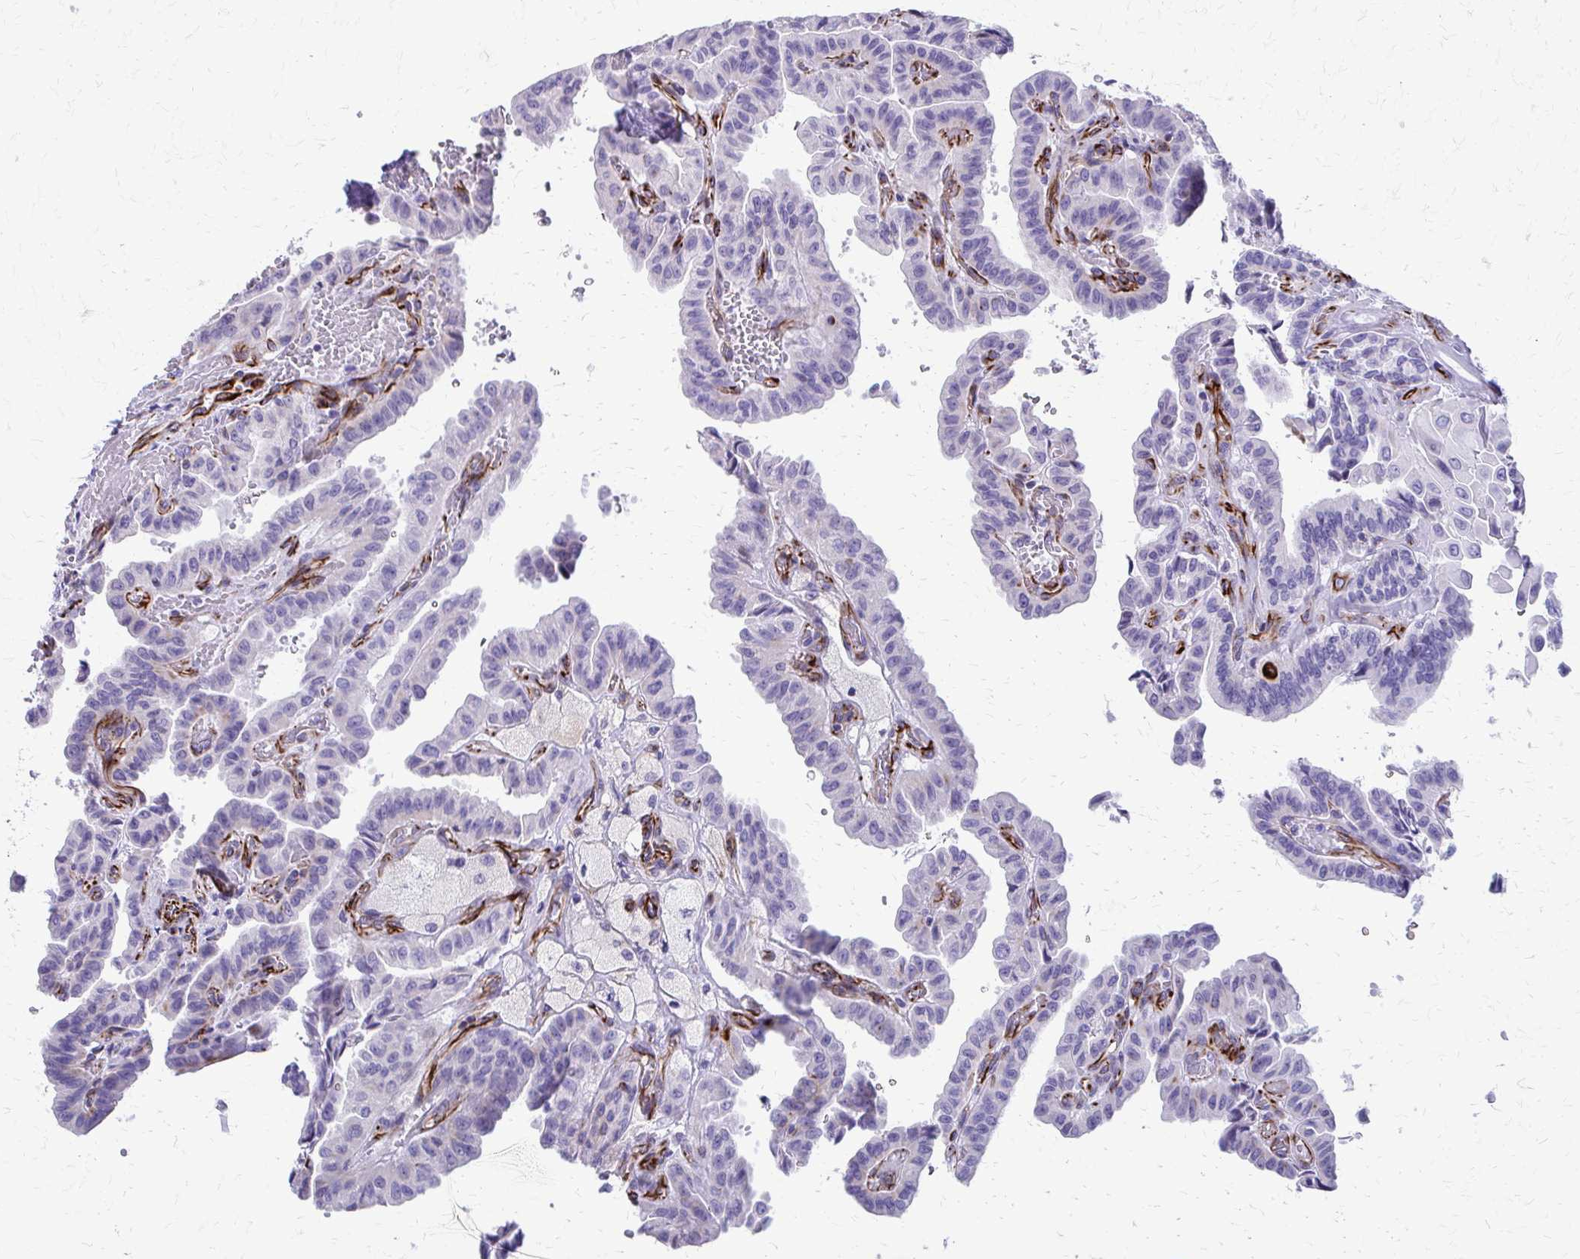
{"staining": {"intensity": "negative", "quantity": "none", "location": "none"}, "tissue": "thyroid cancer", "cell_type": "Tumor cells", "image_type": "cancer", "snomed": [{"axis": "morphology", "description": "Papillary adenocarcinoma, NOS"}, {"axis": "topography", "description": "Thyroid gland"}], "caption": "High power microscopy photomicrograph of an immunohistochemistry micrograph of thyroid papillary adenocarcinoma, revealing no significant positivity in tumor cells.", "gene": "TRIM6", "patient": {"sex": "male", "age": 87}}